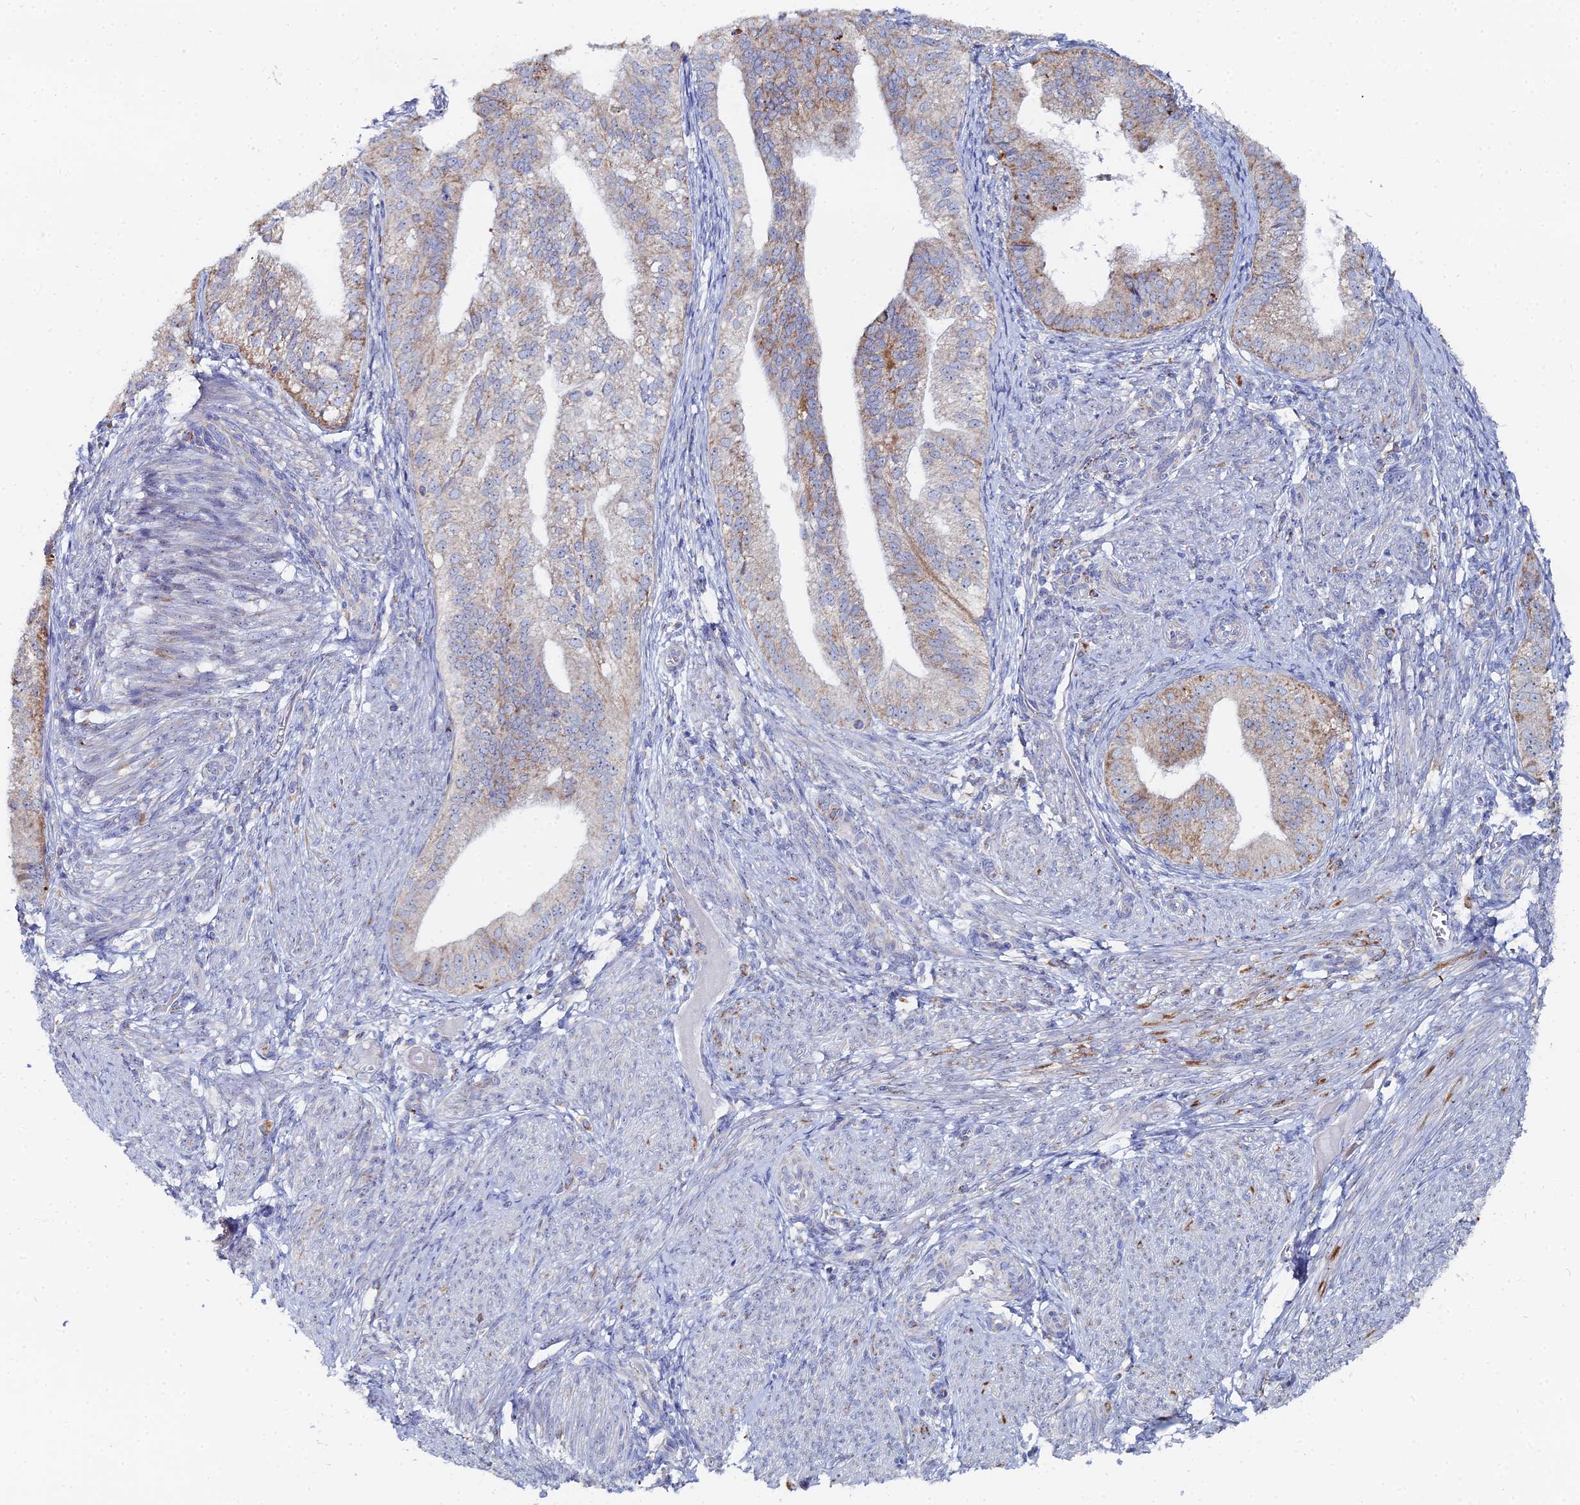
{"staining": {"intensity": "moderate", "quantity": ">75%", "location": "cytoplasmic/membranous"}, "tissue": "endometrial cancer", "cell_type": "Tumor cells", "image_type": "cancer", "snomed": [{"axis": "morphology", "description": "Adenocarcinoma, NOS"}, {"axis": "topography", "description": "Endometrium"}], "caption": "The photomicrograph shows a brown stain indicating the presence of a protein in the cytoplasmic/membranous of tumor cells in endometrial cancer.", "gene": "MPC1", "patient": {"sex": "female", "age": 50}}